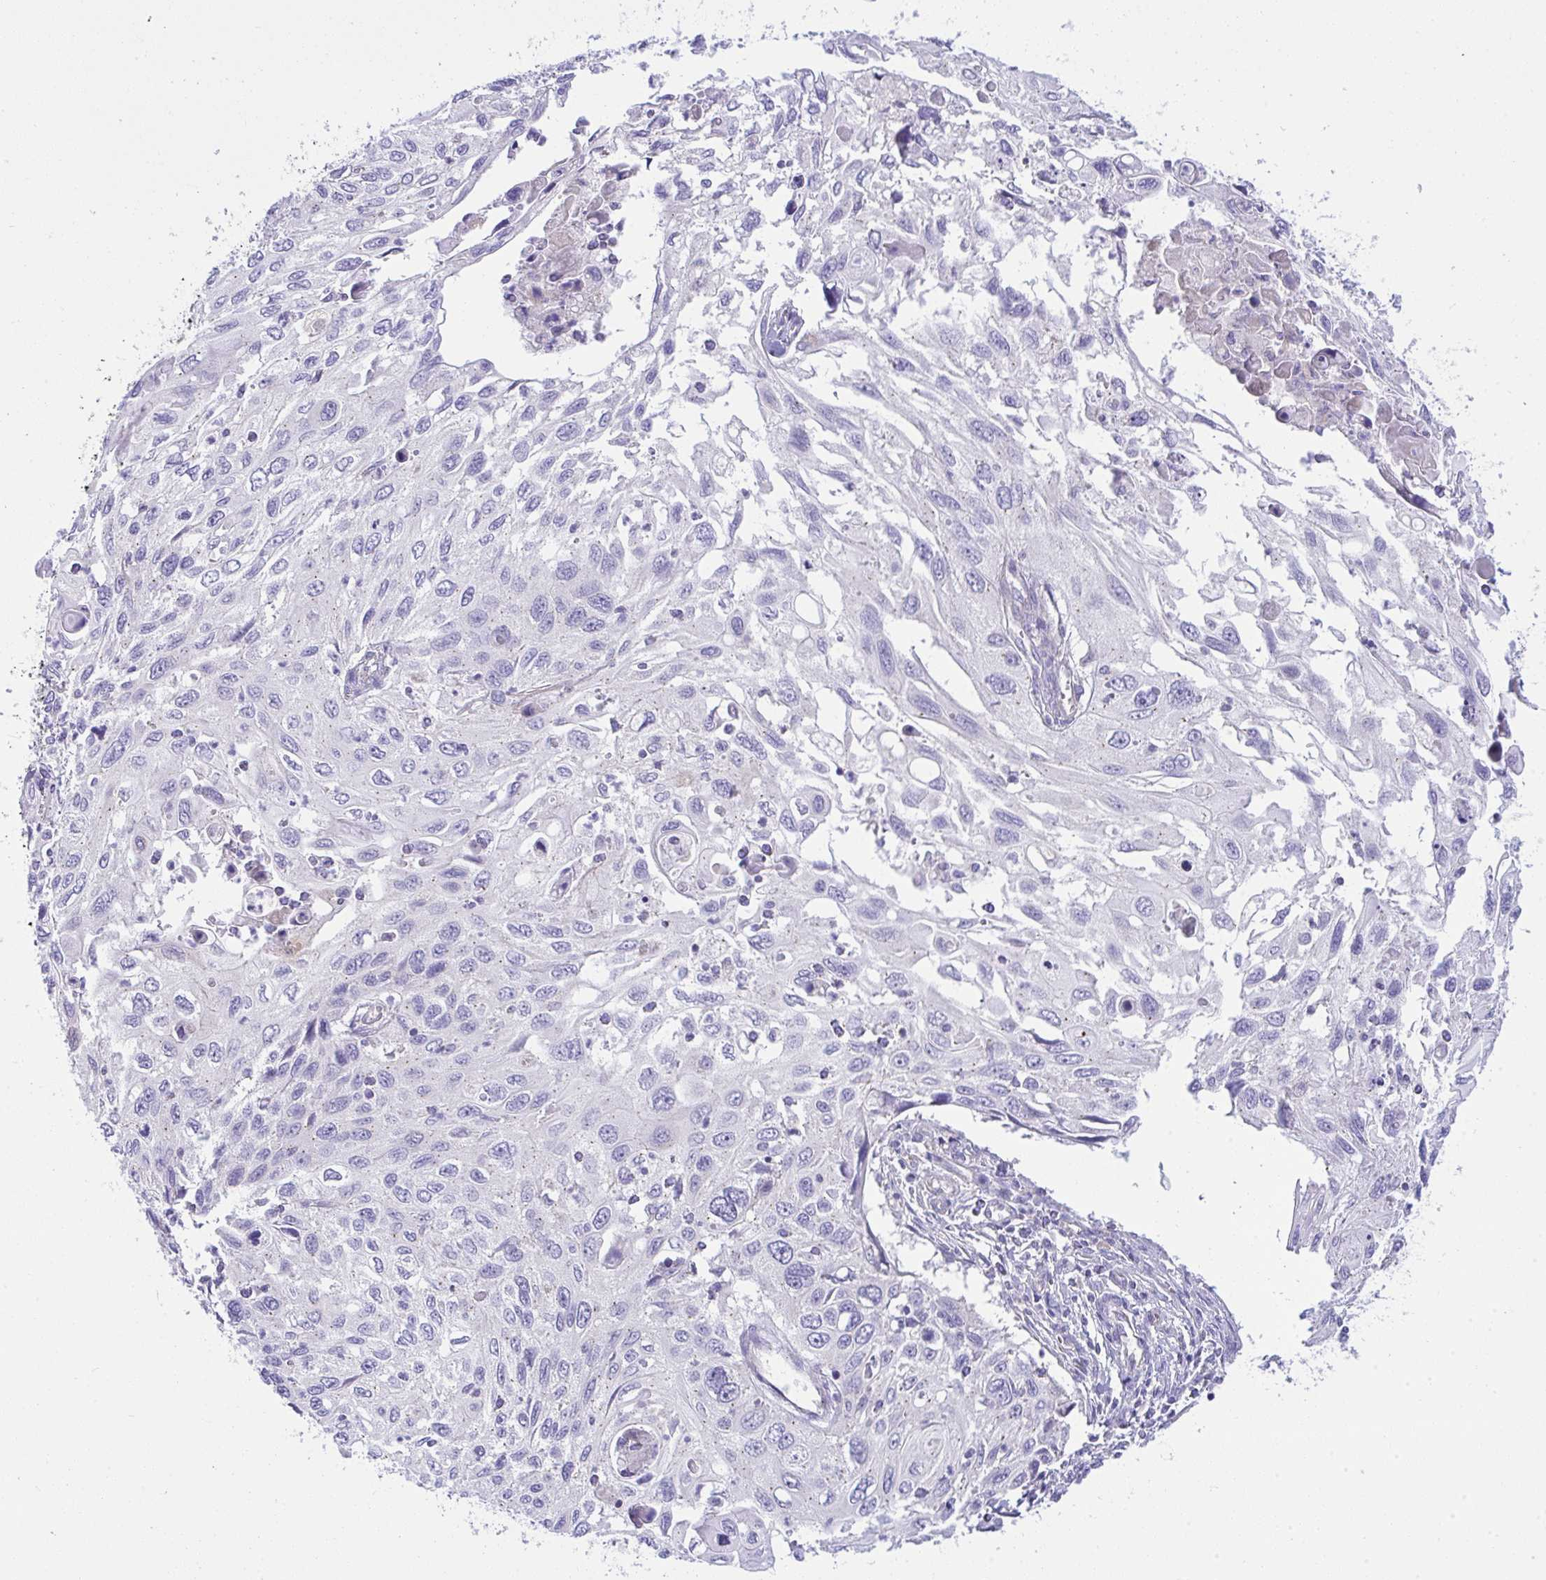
{"staining": {"intensity": "negative", "quantity": "none", "location": "none"}, "tissue": "cervical cancer", "cell_type": "Tumor cells", "image_type": "cancer", "snomed": [{"axis": "morphology", "description": "Squamous cell carcinoma, NOS"}, {"axis": "topography", "description": "Cervix"}], "caption": "Immunohistochemical staining of squamous cell carcinoma (cervical) exhibits no significant expression in tumor cells.", "gene": "PLA2G12B", "patient": {"sex": "female", "age": 70}}